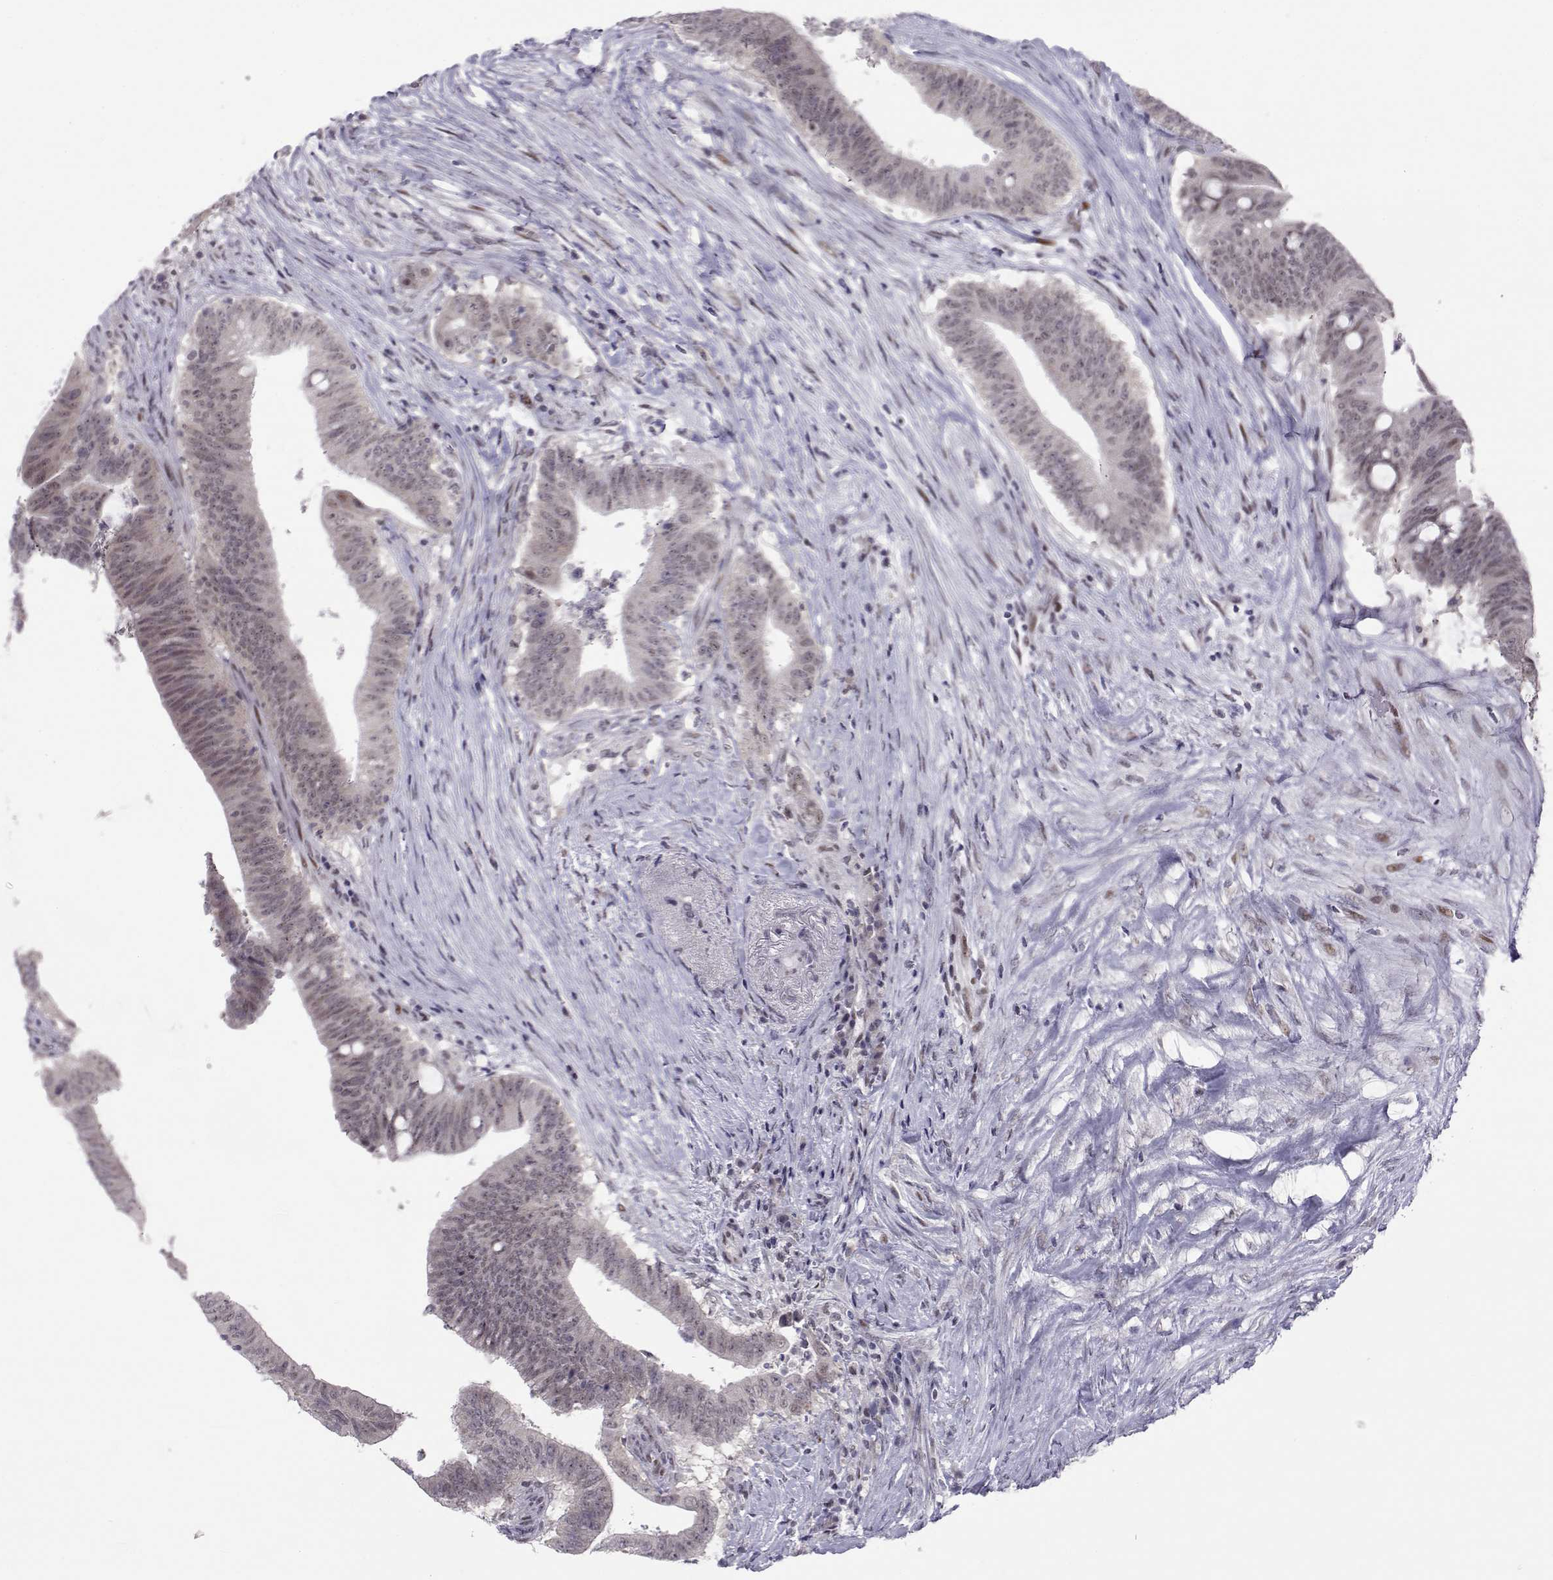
{"staining": {"intensity": "negative", "quantity": "none", "location": "none"}, "tissue": "colorectal cancer", "cell_type": "Tumor cells", "image_type": "cancer", "snomed": [{"axis": "morphology", "description": "Adenocarcinoma, NOS"}, {"axis": "topography", "description": "Colon"}], "caption": "The histopathology image exhibits no staining of tumor cells in adenocarcinoma (colorectal). Nuclei are stained in blue.", "gene": "SIX6", "patient": {"sex": "female", "age": 43}}